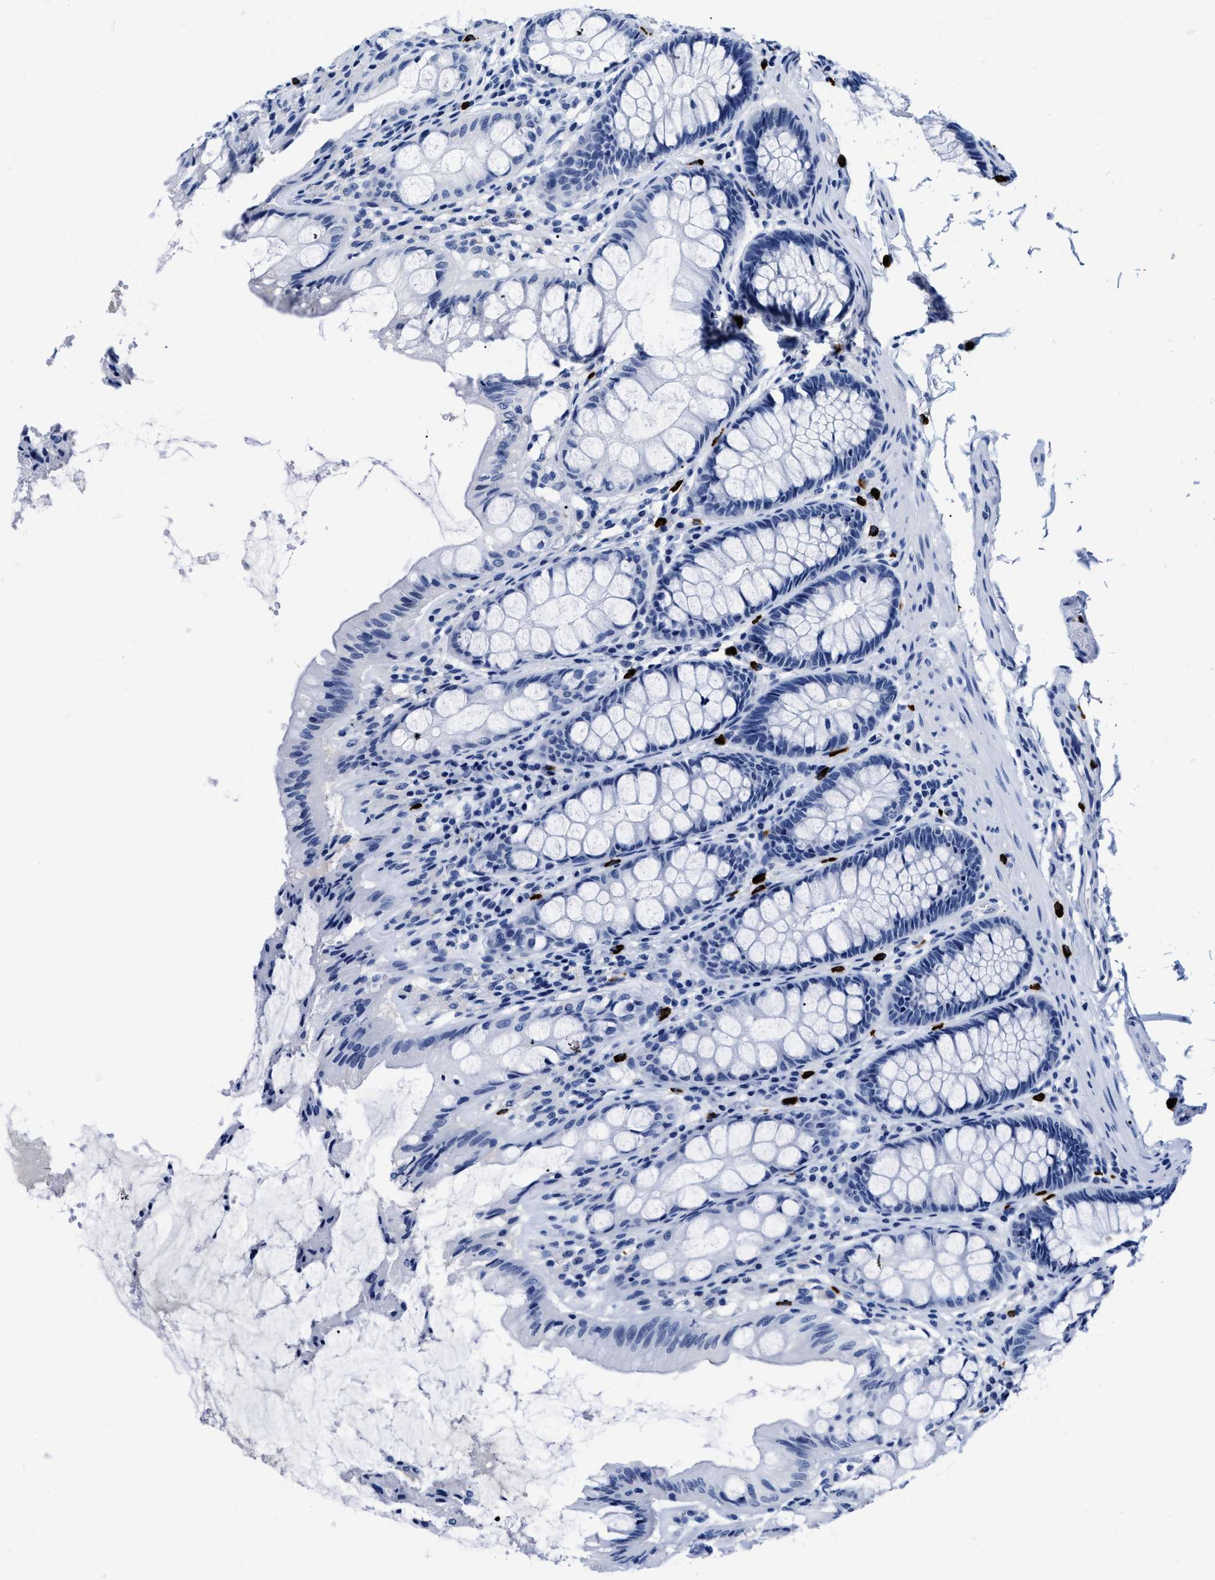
{"staining": {"intensity": "negative", "quantity": "none", "location": "none"}, "tissue": "colon", "cell_type": "Endothelial cells", "image_type": "normal", "snomed": [{"axis": "morphology", "description": "Normal tissue, NOS"}, {"axis": "topography", "description": "Colon"}], "caption": "High power microscopy histopathology image of an immunohistochemistry histopathology image of unremarkable colon, revealing no significant staining in endothelial cells. (DAB (3,3'-diaminobenzidine) immunohistochemistry with hematoxylin counter stain).", "gene": "CER1", "patient": {"sex": "male", "age": 47}}